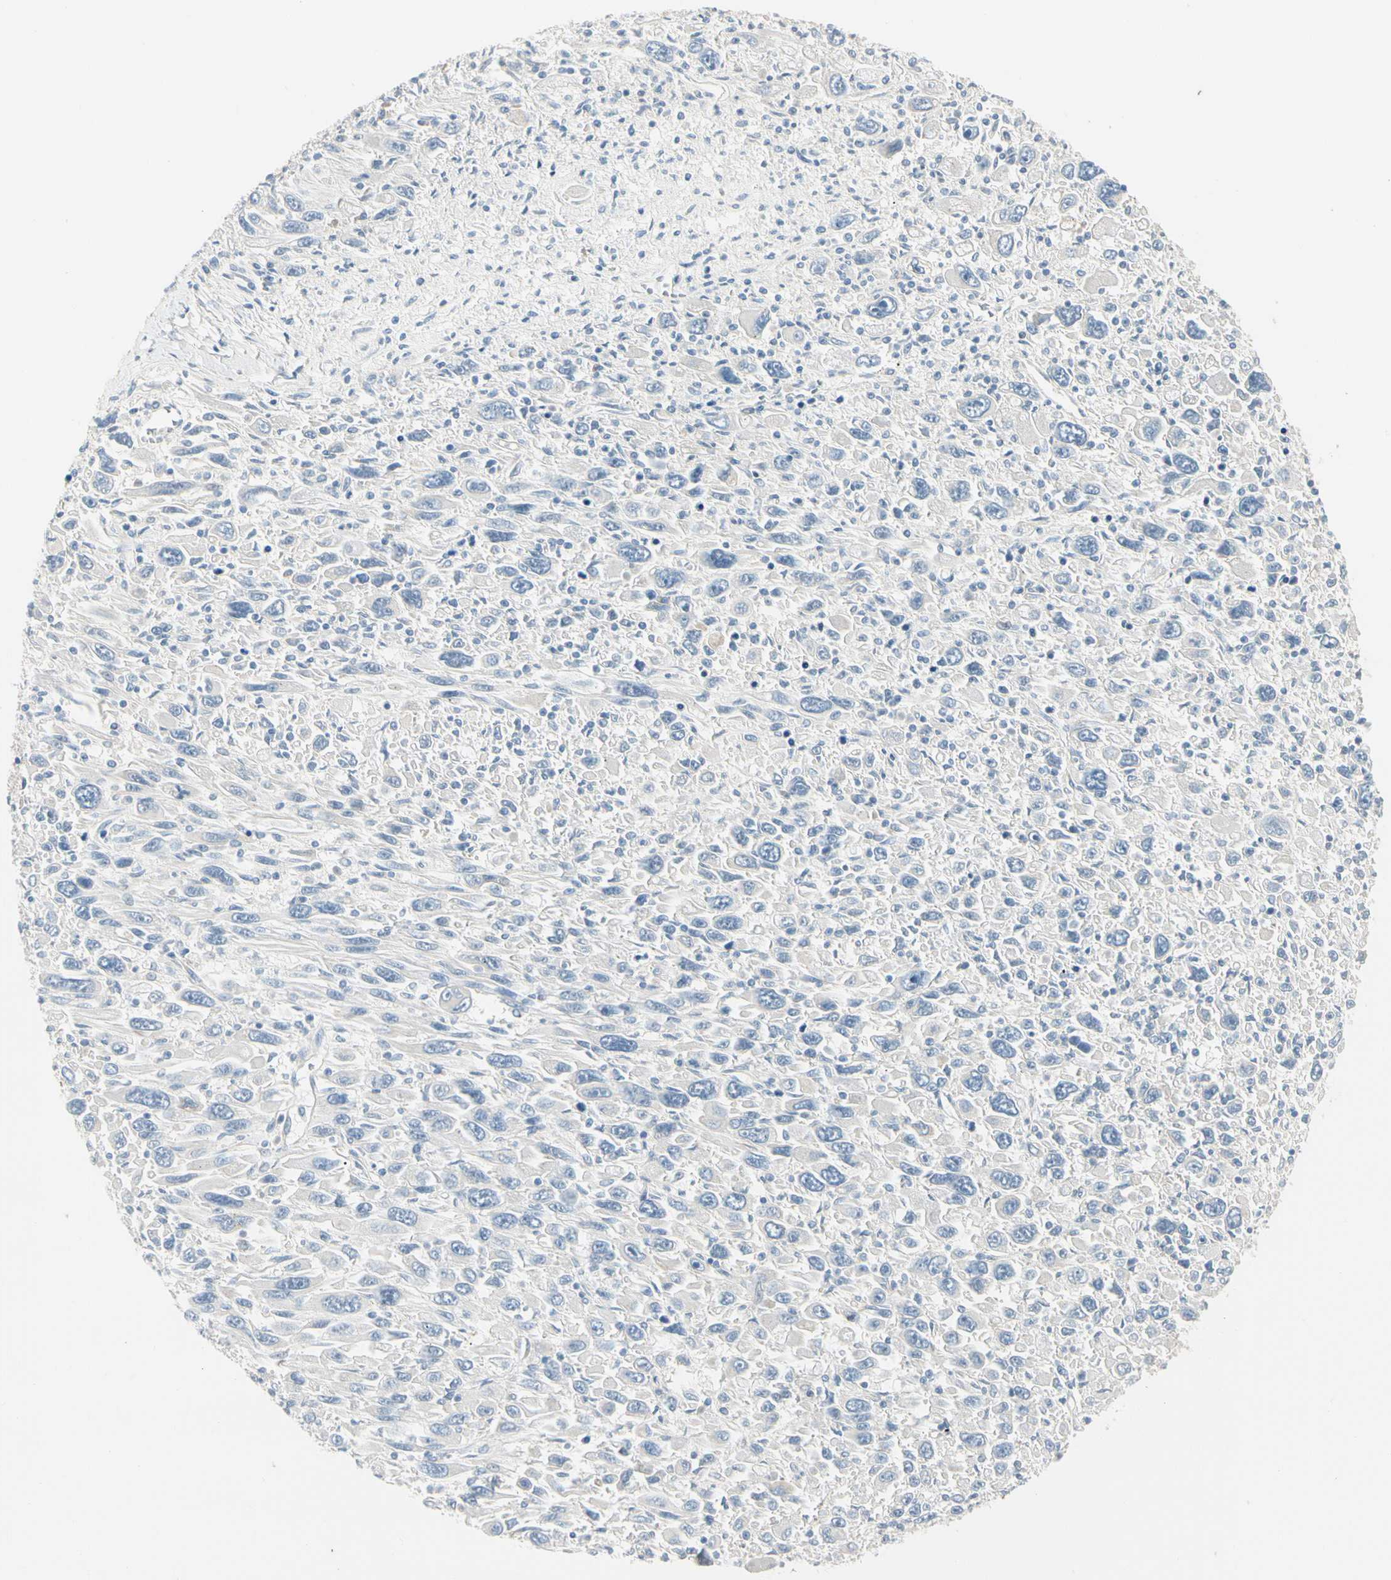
{"staining": {"intensity": "negative", "quantity": "none", "location": "none"}, "tissue": "melanoma", "cell_type": "Tumor cells", "image_type": "cancer", "snomed": [{"axis": "morphology", "description": "Malignant melanoma, Metastatic site"}, {"axis": "topography", "description": "Skin"}], "caption": "IHC of human malignant melanoma (metastatic site) exhibits no staining in tumor cells.", "gene": "ALDH18A1", "patient": {"sex": "female", "age": 56}}